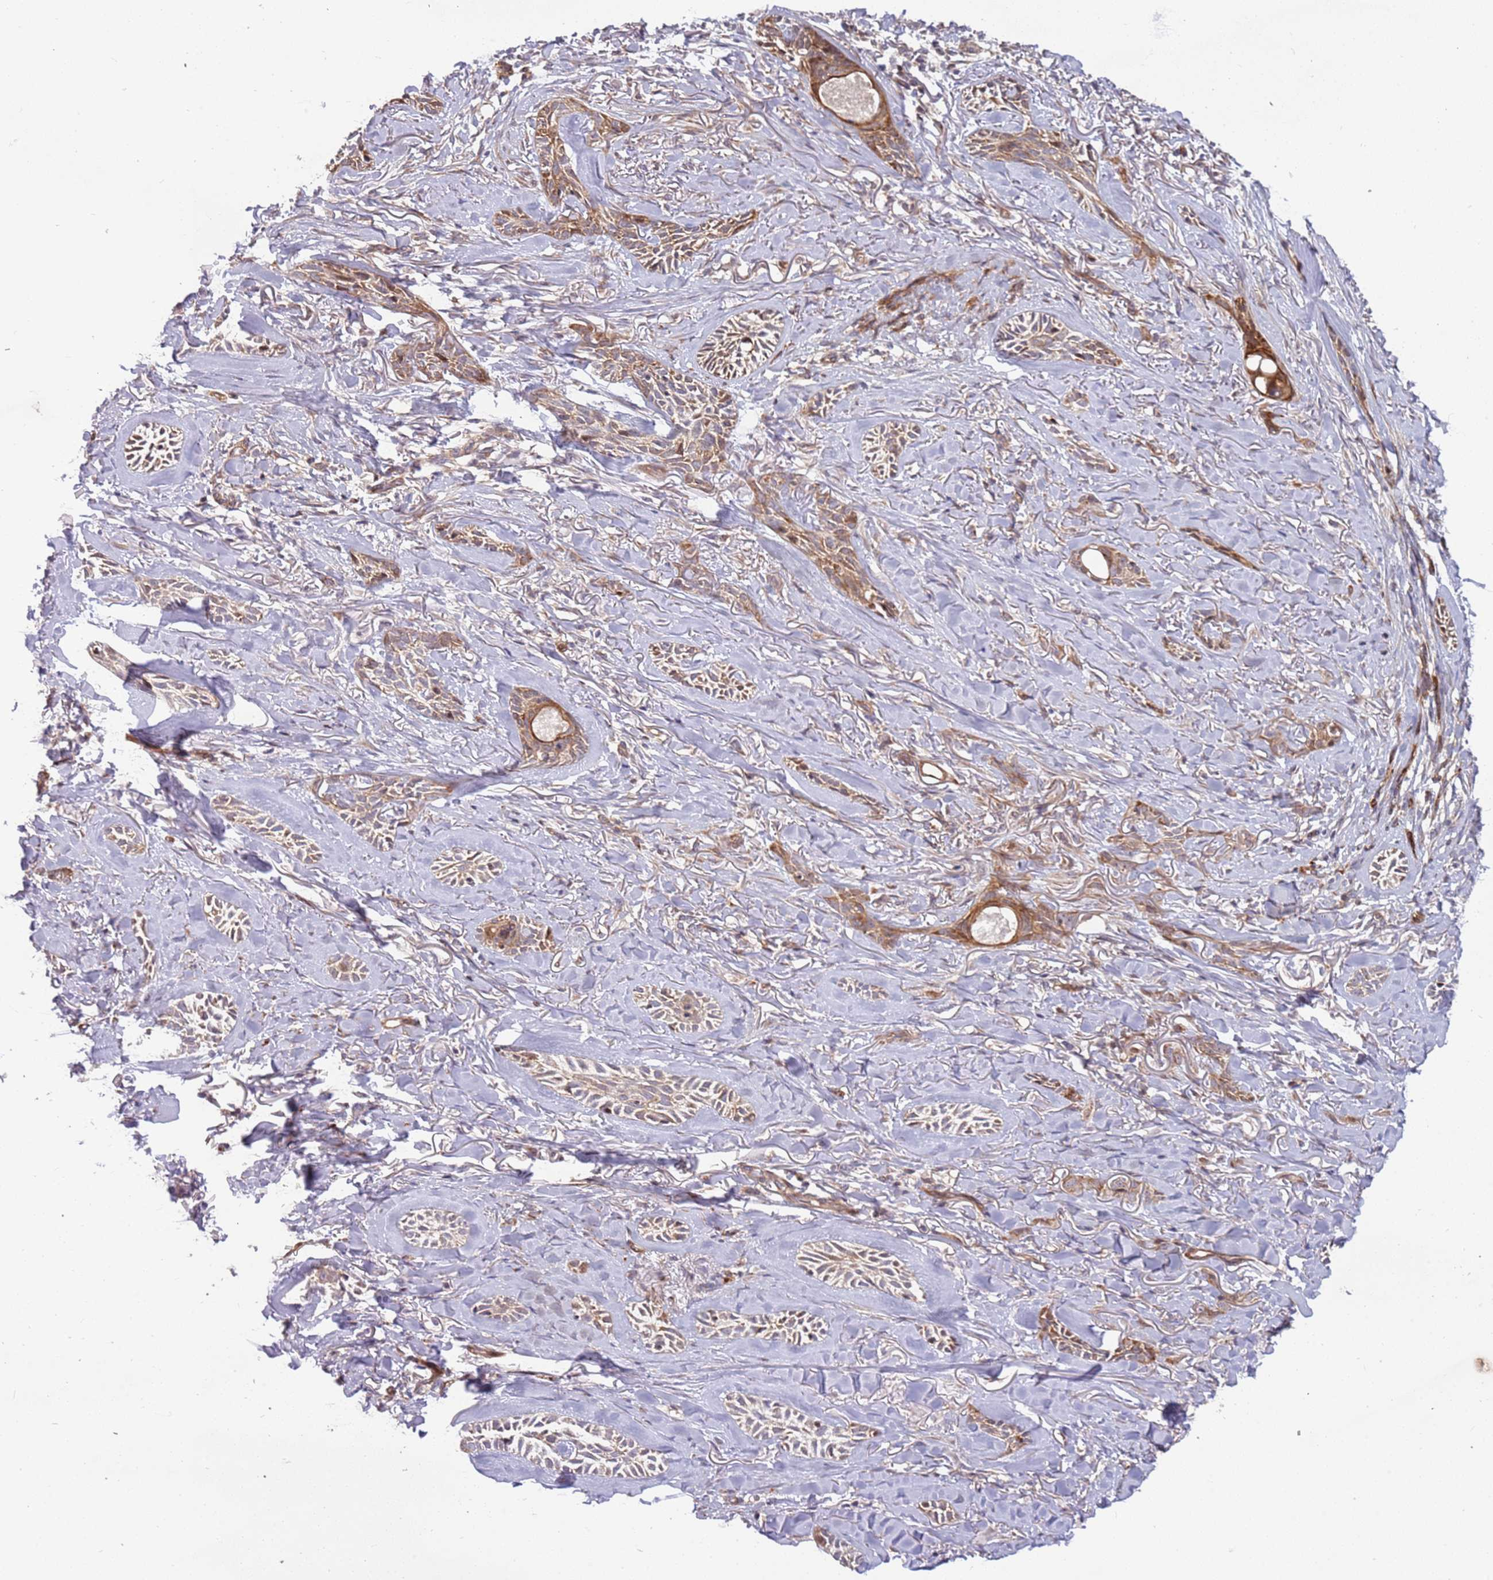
{"staining": {"intensity": "moderate", "quantity": ">75%", "location": "cytoplasmic/membranous"}, "tissue": "skin cancer", "cell_type": "Tumor cells", "image_type": "cancer", "snomed": [{"axis": "morphology", "description": "Basal cell carcinoma"}, {"axis": "topography", "description": "Skin"}], "caption": "A histopathology image of skin basal cell carcinoma stained for a protein reveals moderate cytoplasmic/membranous brown staining in tumor cells.", "gene": "TRAPPC6B", "patient": {"sex": "female", "age": 59}}